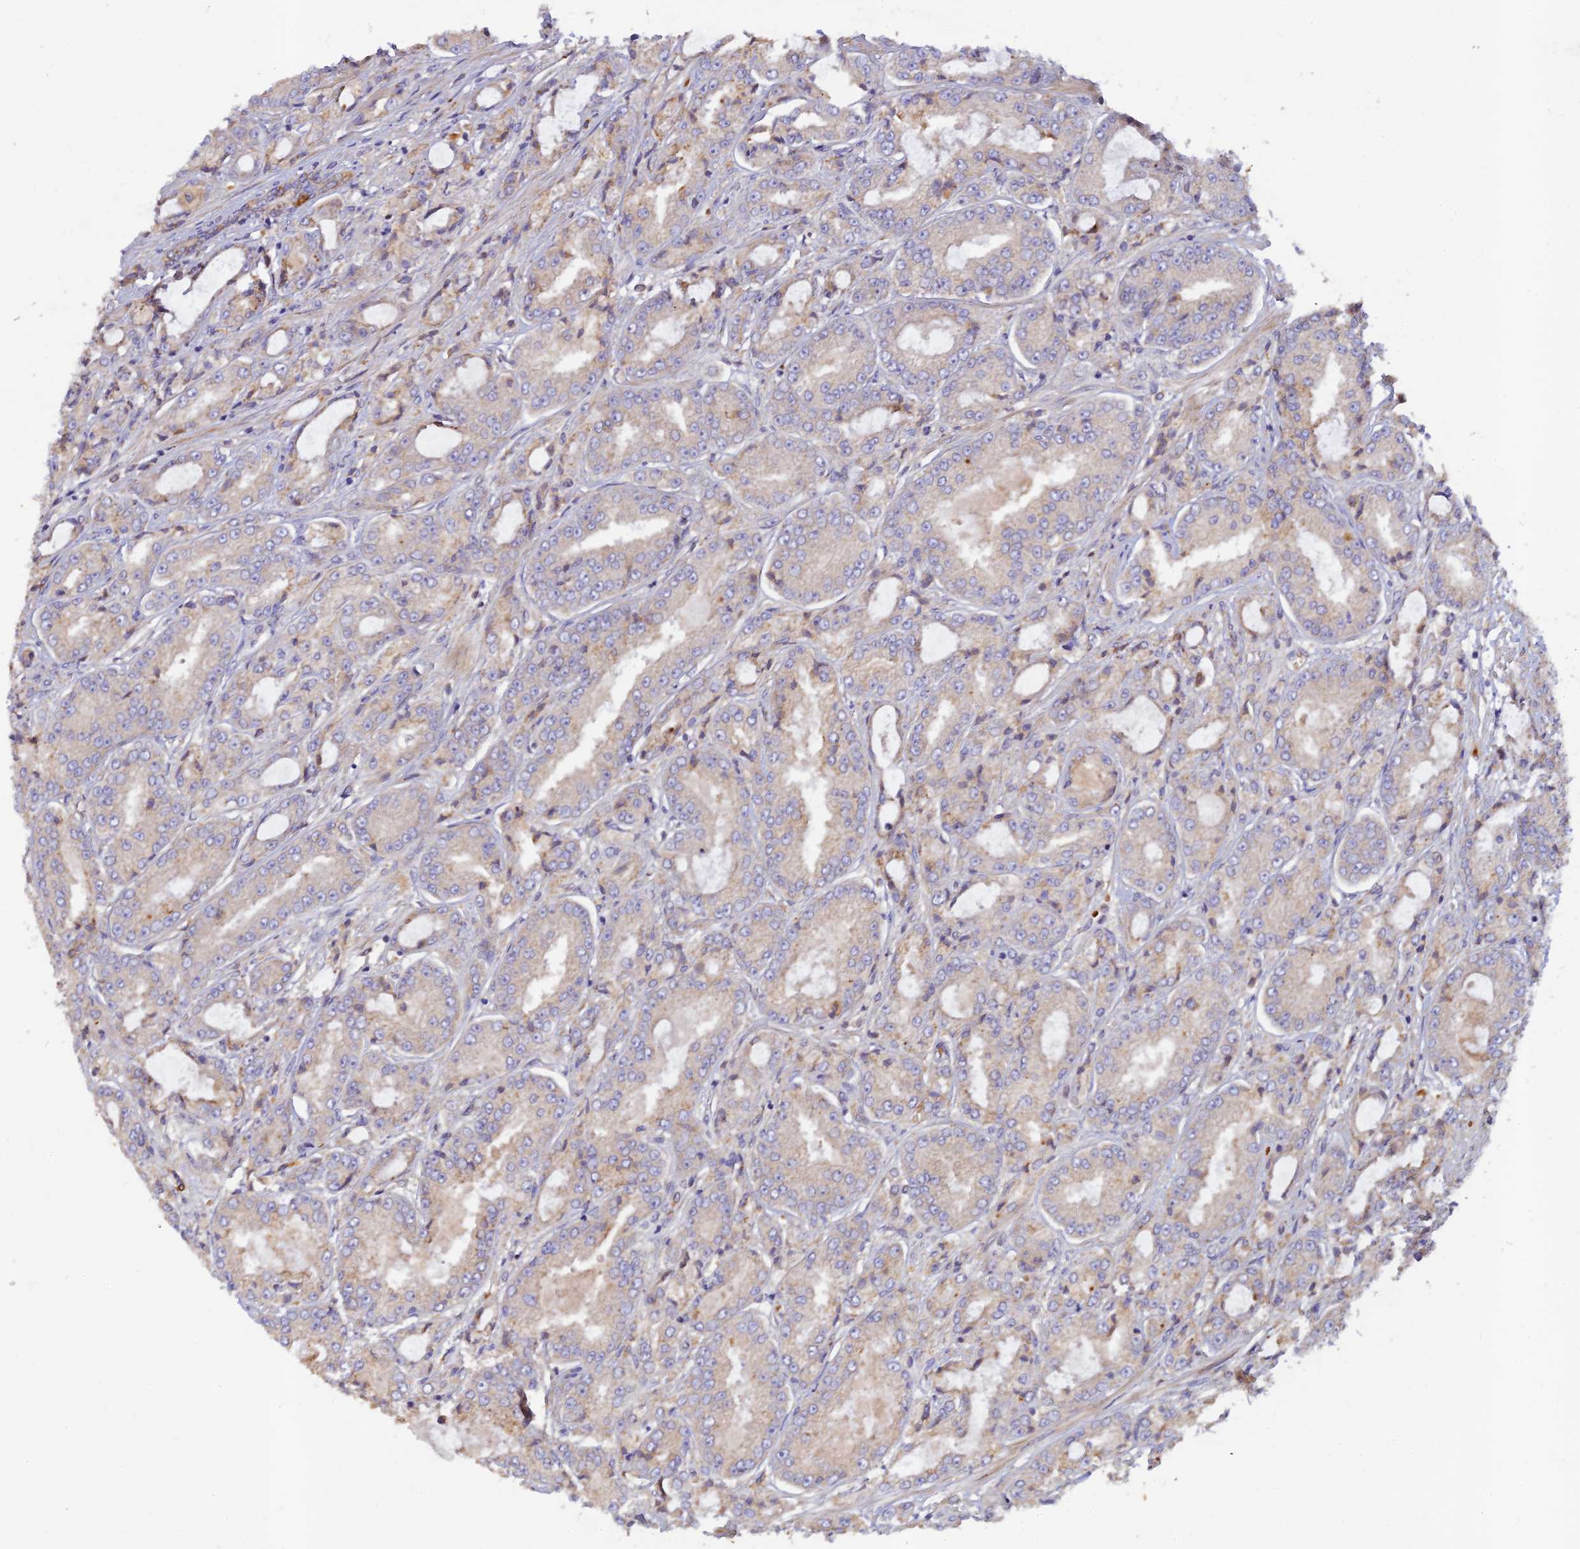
{"staining": {"intensity": "weak", "quantity": "<25%", "location": "cytoplasmic/membranous"}, "tissue": "prostate cancer", "cell_type": "Tumor cells", "image_type": "cancer", "snomed": [{"axis": "morphology", "description": "Adenocarcinoma, High grade"}, {"axis": "topography", "description": "Prostate"}], "caption": "This is an immunohistochemistry photomicrograph of human high-grade adenocarcinoma (prostate). There is no staining in tumor cells.", "gene": "GMCL1", "patient": {"sex": "male", "age": 71}}